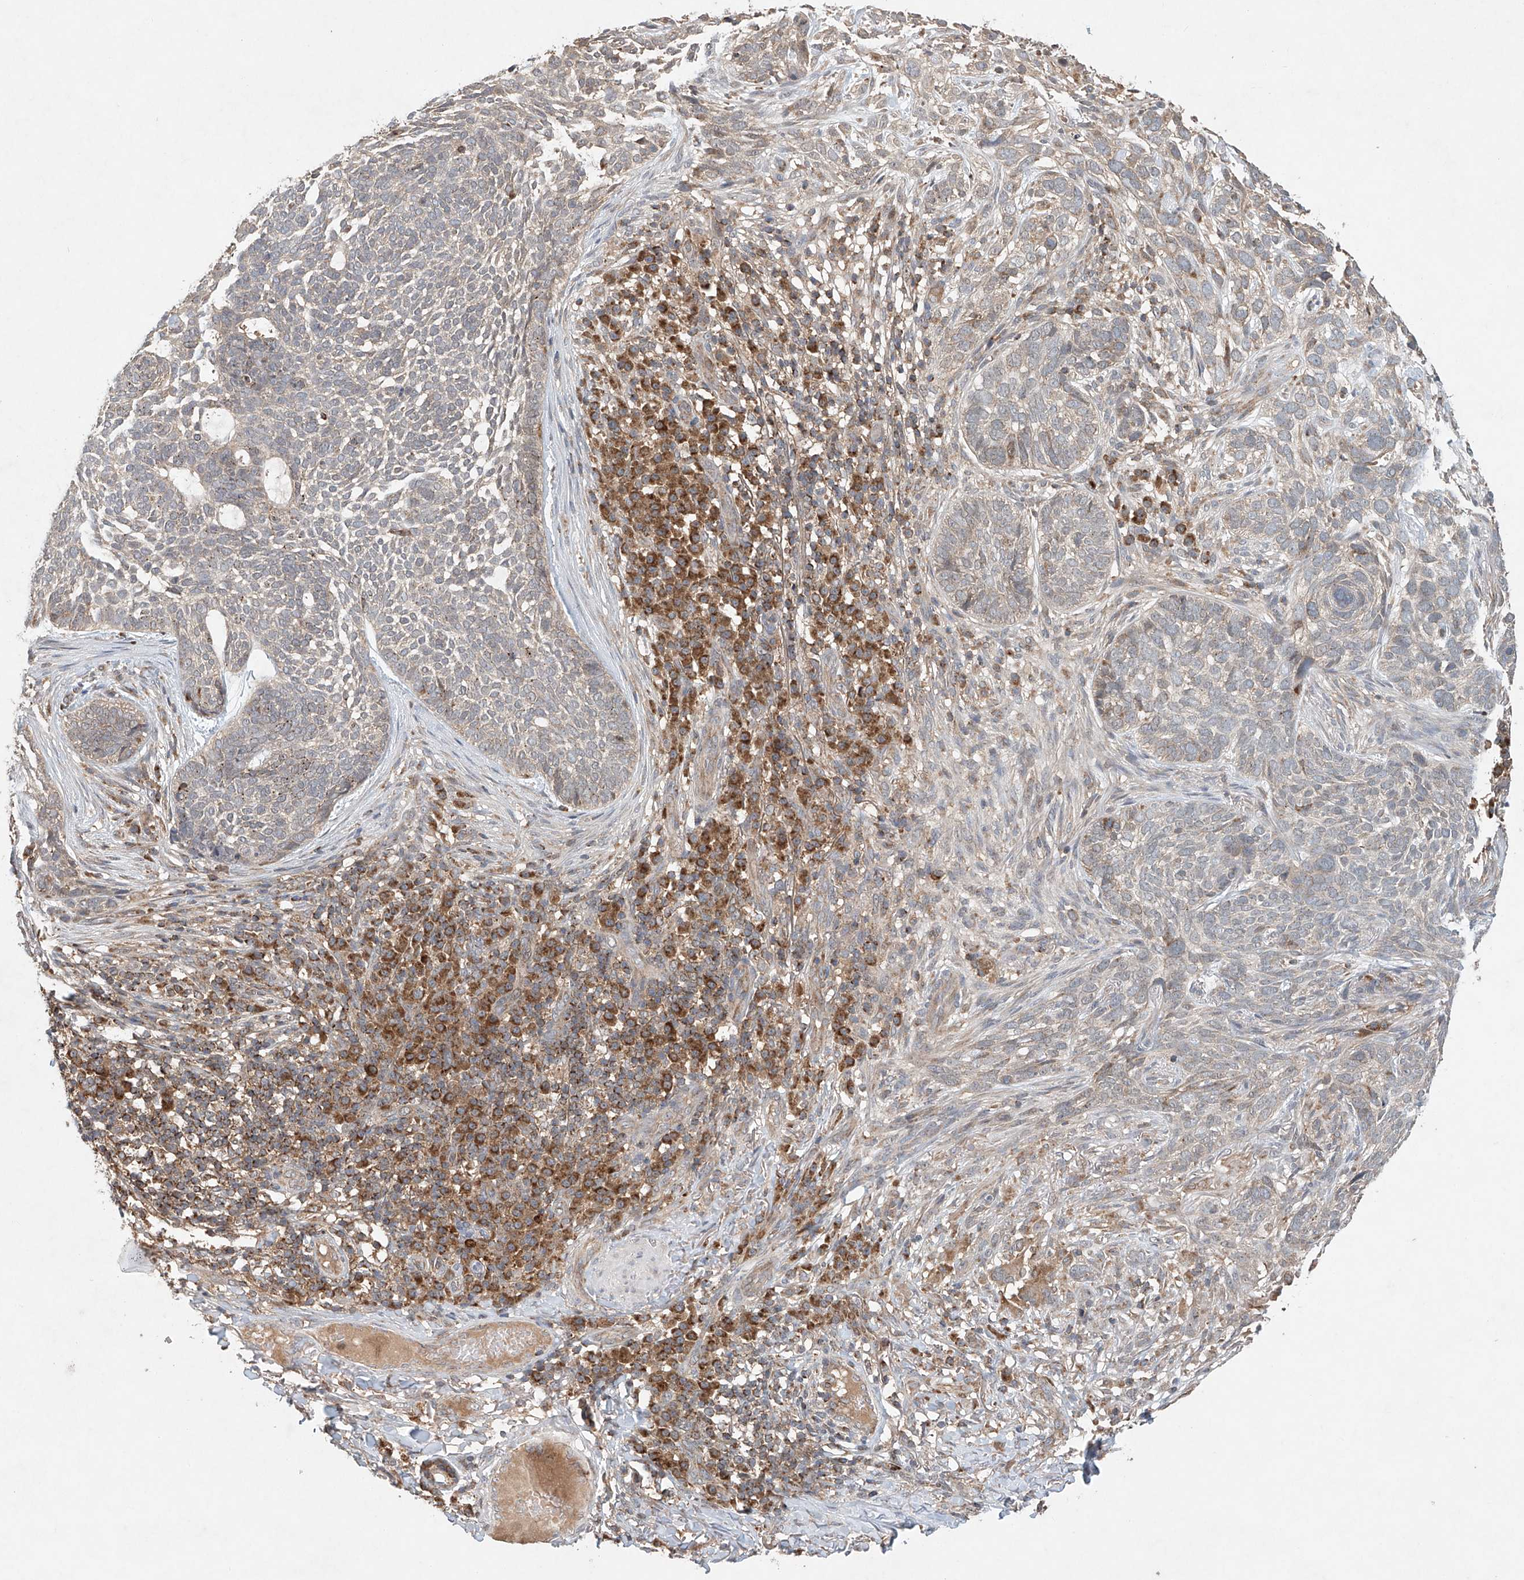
{"staining": {"intensity": "weak", "quantity": "<25%", "location": "cytoplasmic/membranous"}, "tissue": "skin cancer", "cell_type": "Tumor cells", "image_type": "cancer", "snomed": [{"axis": "morphology", "description": "Basal cell carcinoma"}, {"axis": "topography", "description": "Skin"}], "caption": "An image of skin cancer stained for a protein reveals no brown staining in tumor cells.", "gene": "DCAF11", "patient": {"sex": "female", "age": 64}}